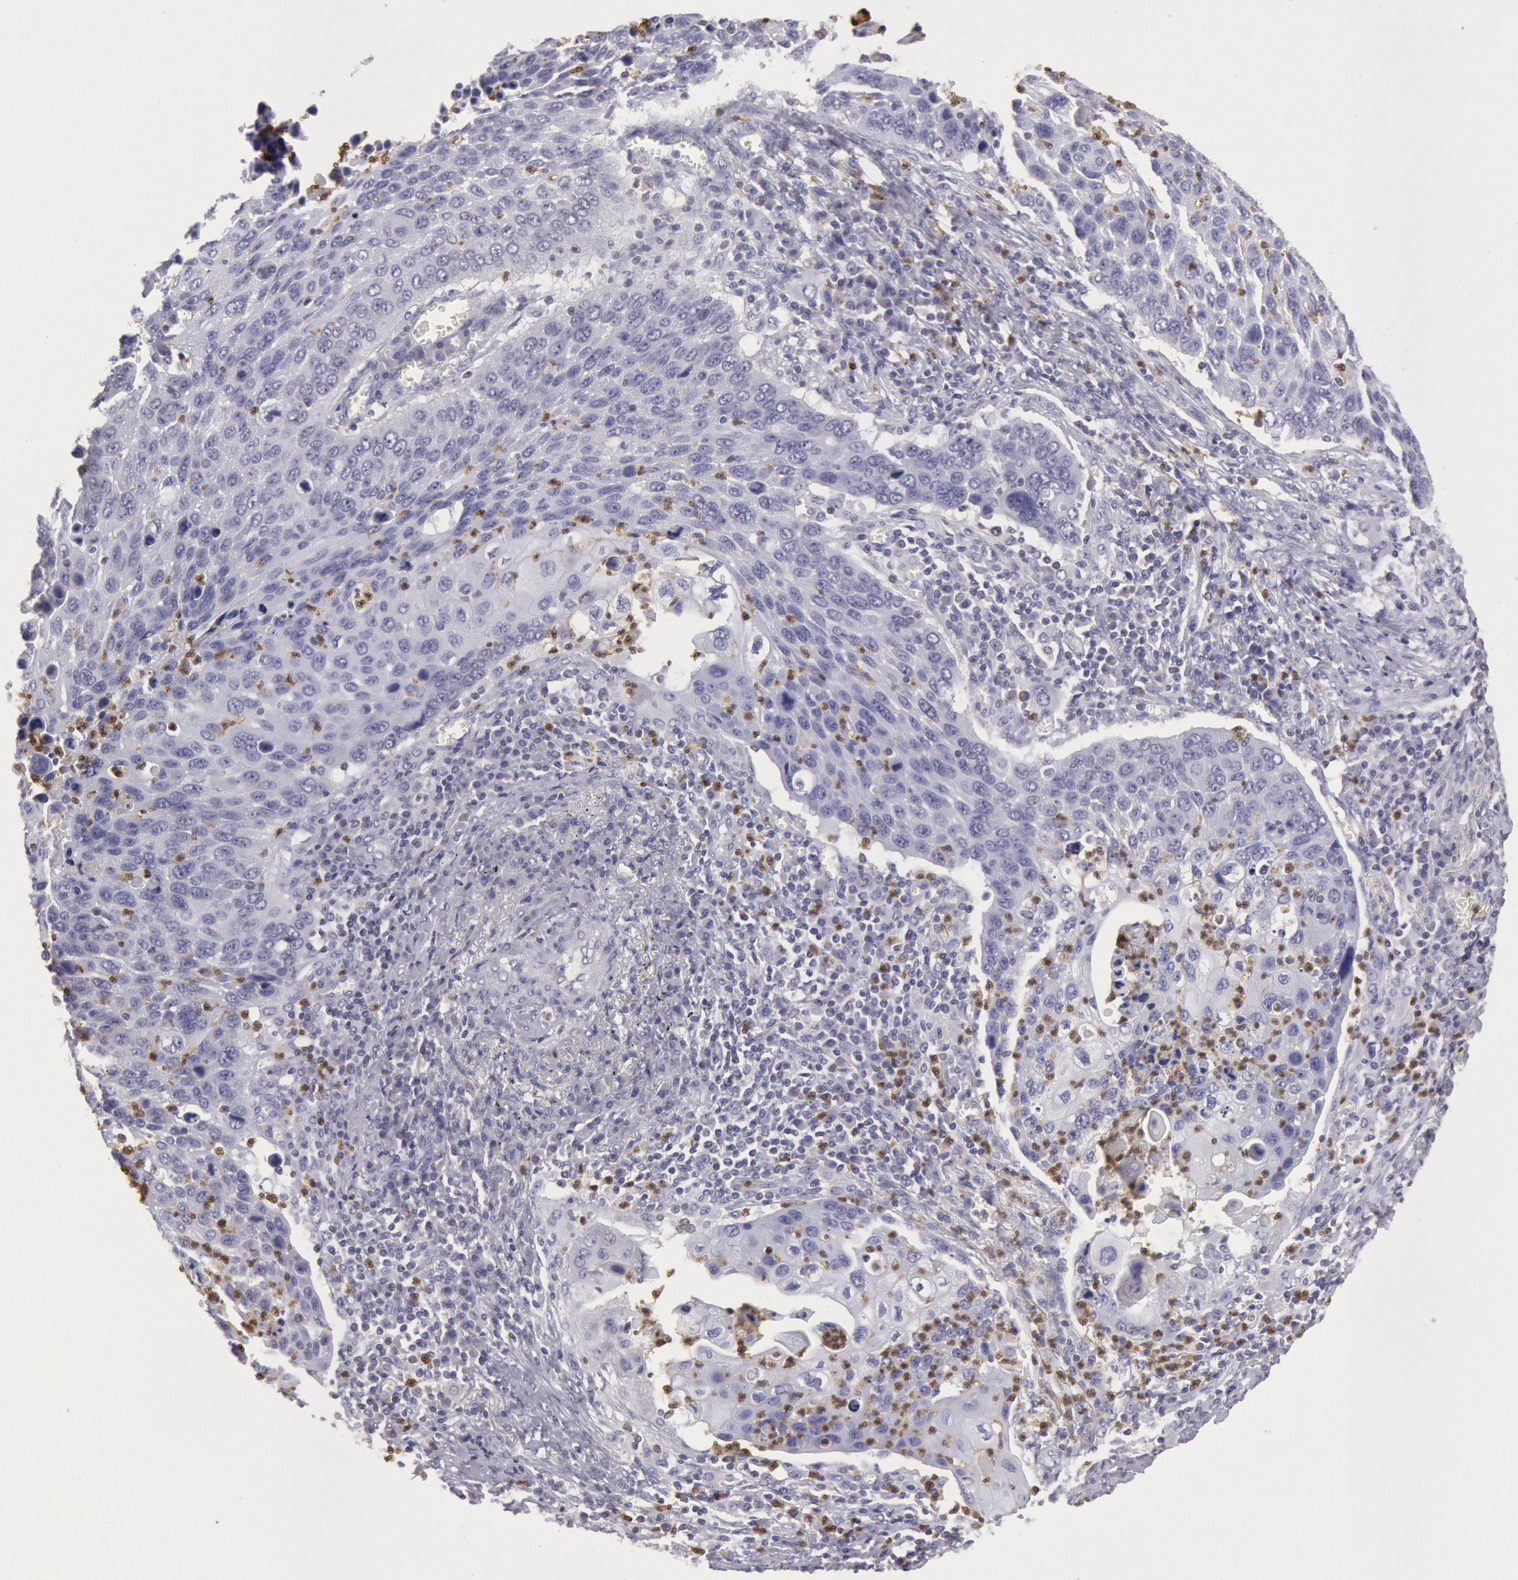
{"staining": {"intensity": "negative", "quantity": "none", "location": "none"}, "tissue": "lung cancer", "cell_type": "Tumor cells", "image_type": "cancer", "snomed": [{"axis": "morphology", "description": "Squamous cell carcinoma, NOS"}, {"axis": "topography", "description": "Lung"}], "caption": "IHC micrograph of lung squamous cell carcinoma stained for a protein (brown), which demonstrates no expression in tumor cells. The staining is performed using DAB brown chromogen with nuclei counter-stained in using hematoxylin.", "gene": "RAB27A", "patient": {"sex": "male", "age": 68}}